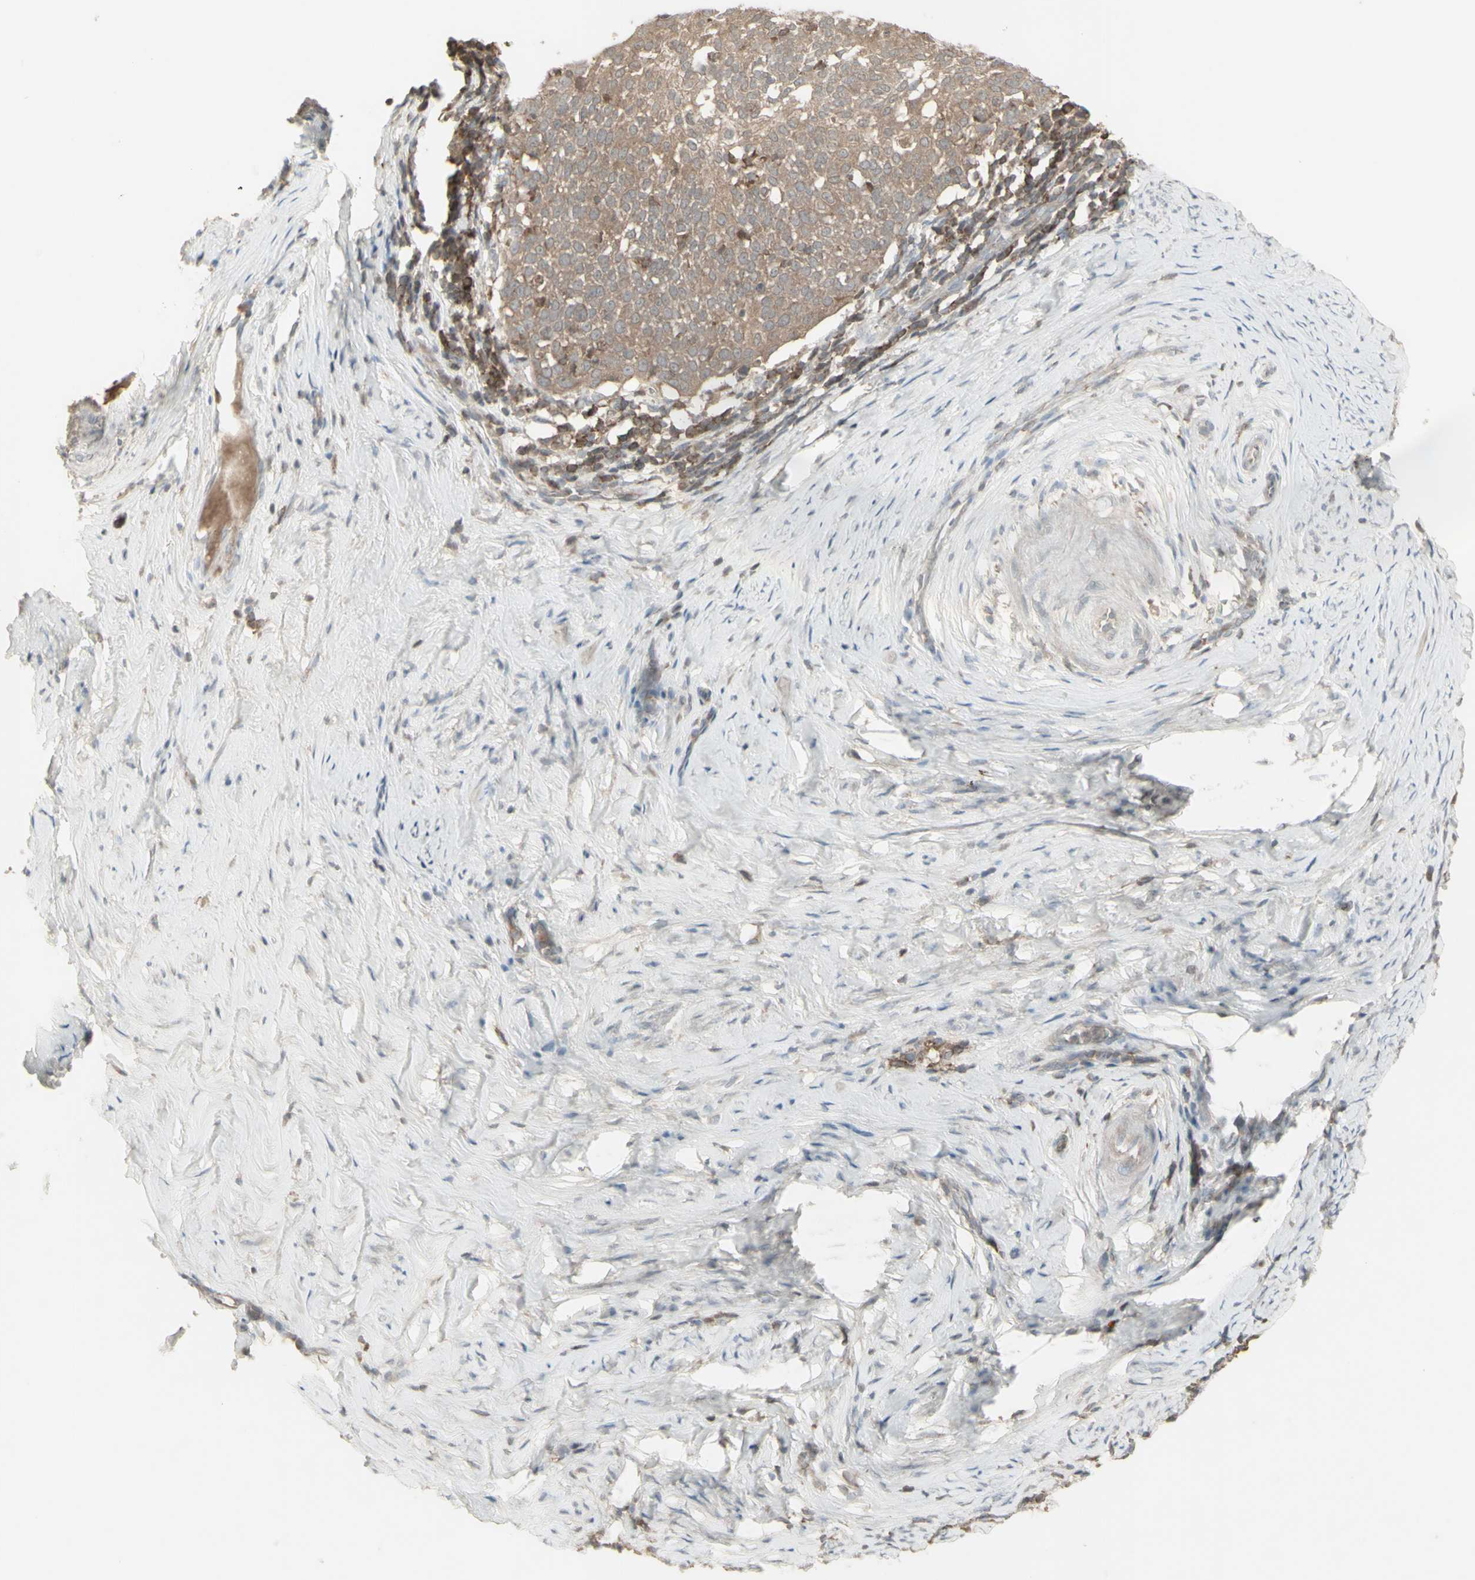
{"staining": {"intensity": "weak", "quantity": ">75%", "location": "cytoplasmic/membranous"}, "tissue": "cervical cancer", "cell_type": "Tumor cells", "image_type": "cancer", "snomed": [{"axis": "morphology", "description": "Squamous cell carcinoma, NOS"}, {"axis": "topography", "description": "Cervix"}], "caption": "Immunohistochemistry (IHC) of cervical cancer demonstrates low levels of weak cytoplasmic/membranous staining in approximately >75% of tumor cells.", "gene": "CSK", "patient": {"sex": "female", "age": 51}}